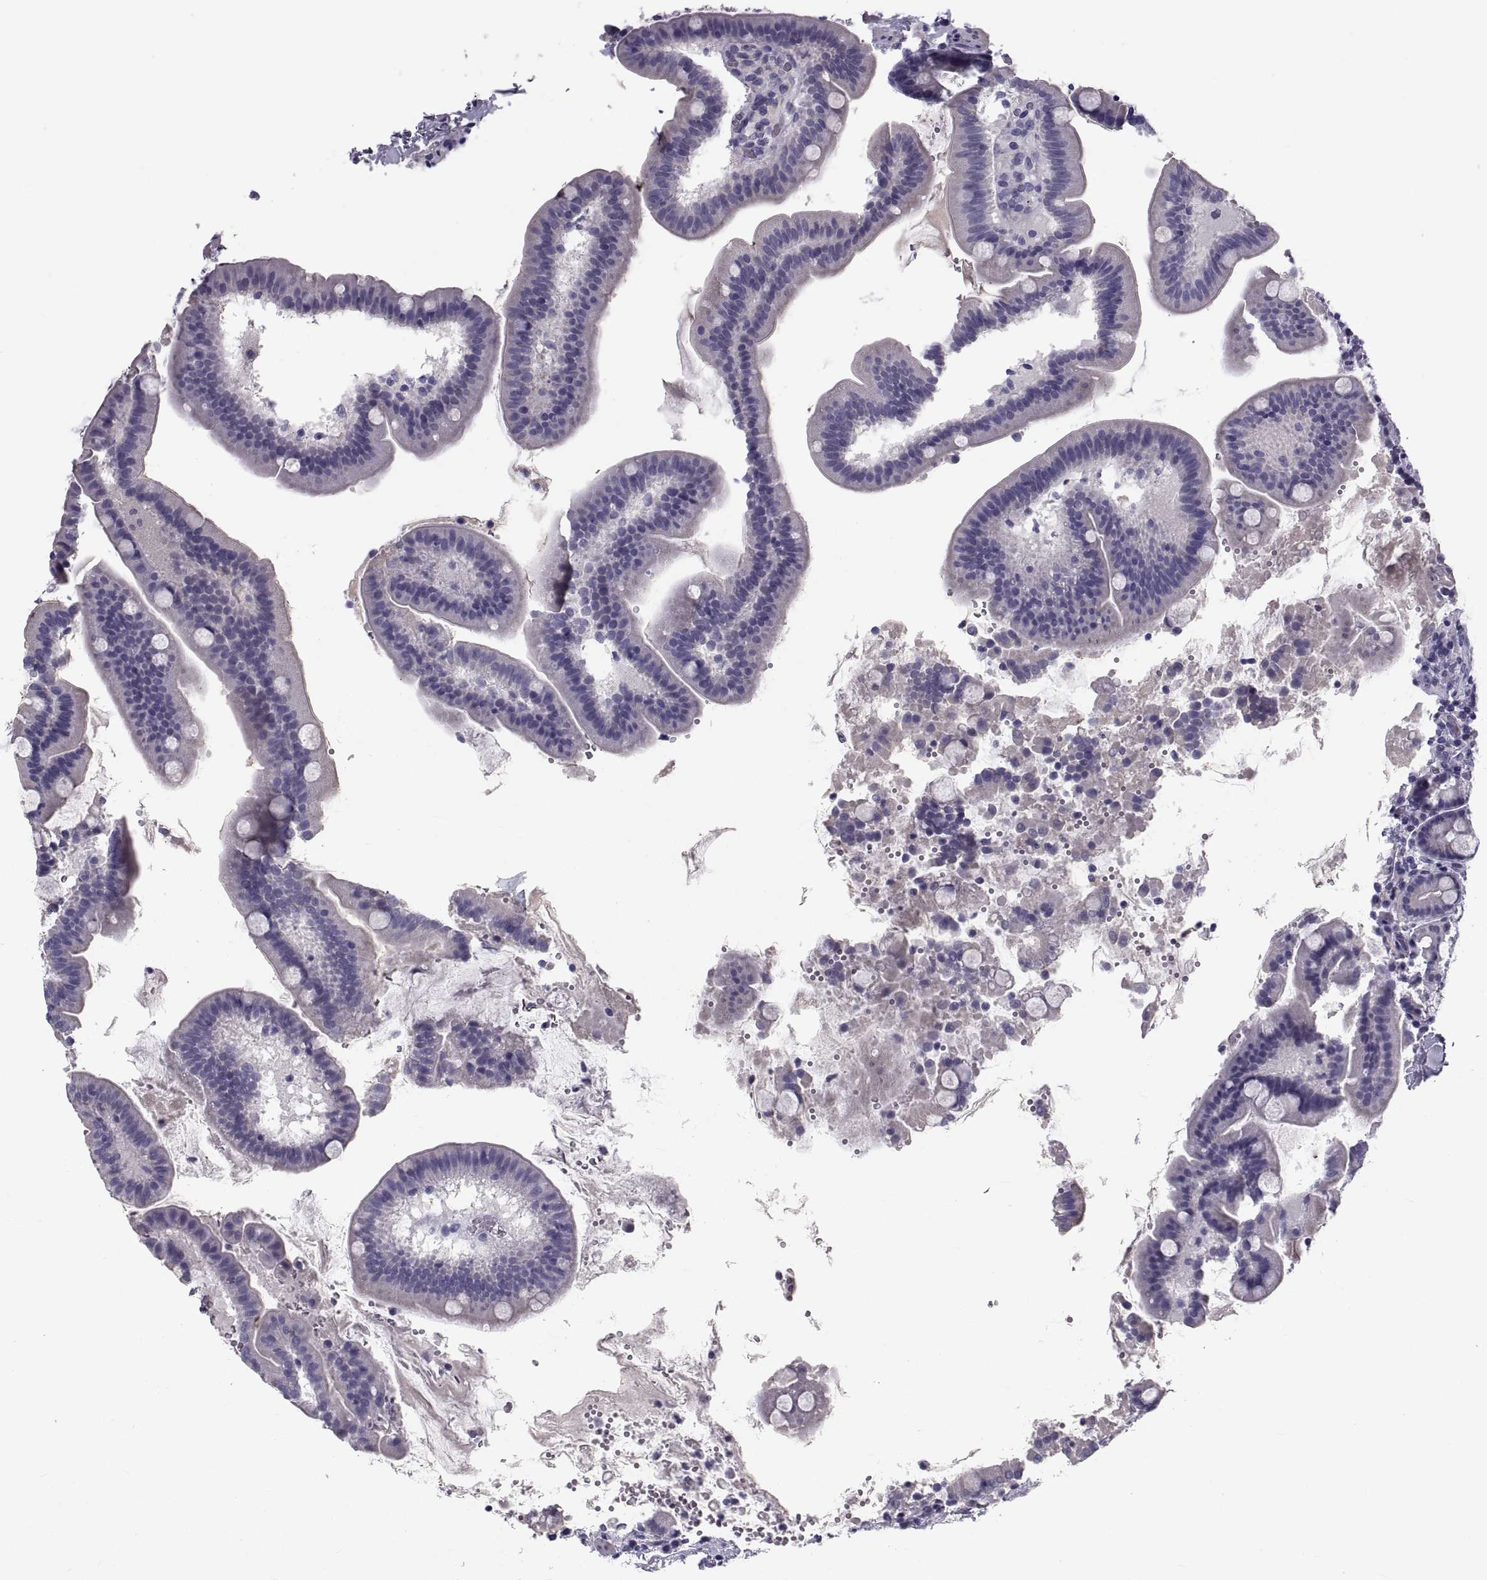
{"staining": {"intensity": "negative", "quantity": "none", "location": "none"}, "tissue": "duodenum", "cell_type": "Glandular cells", "image_type": "normal", "snomed": [{"axis": "morphology", "description": "Normal tissue, NOS"}, {"axis": "topography", "description": "Duodenum"}], "caption": "Duodenum stained for a protein using immunohistochemistry (IHC) demonstrates no staining glandular cells.", "gene": "PDZRN4", "patient": {"sex": "male", "age": 59}}